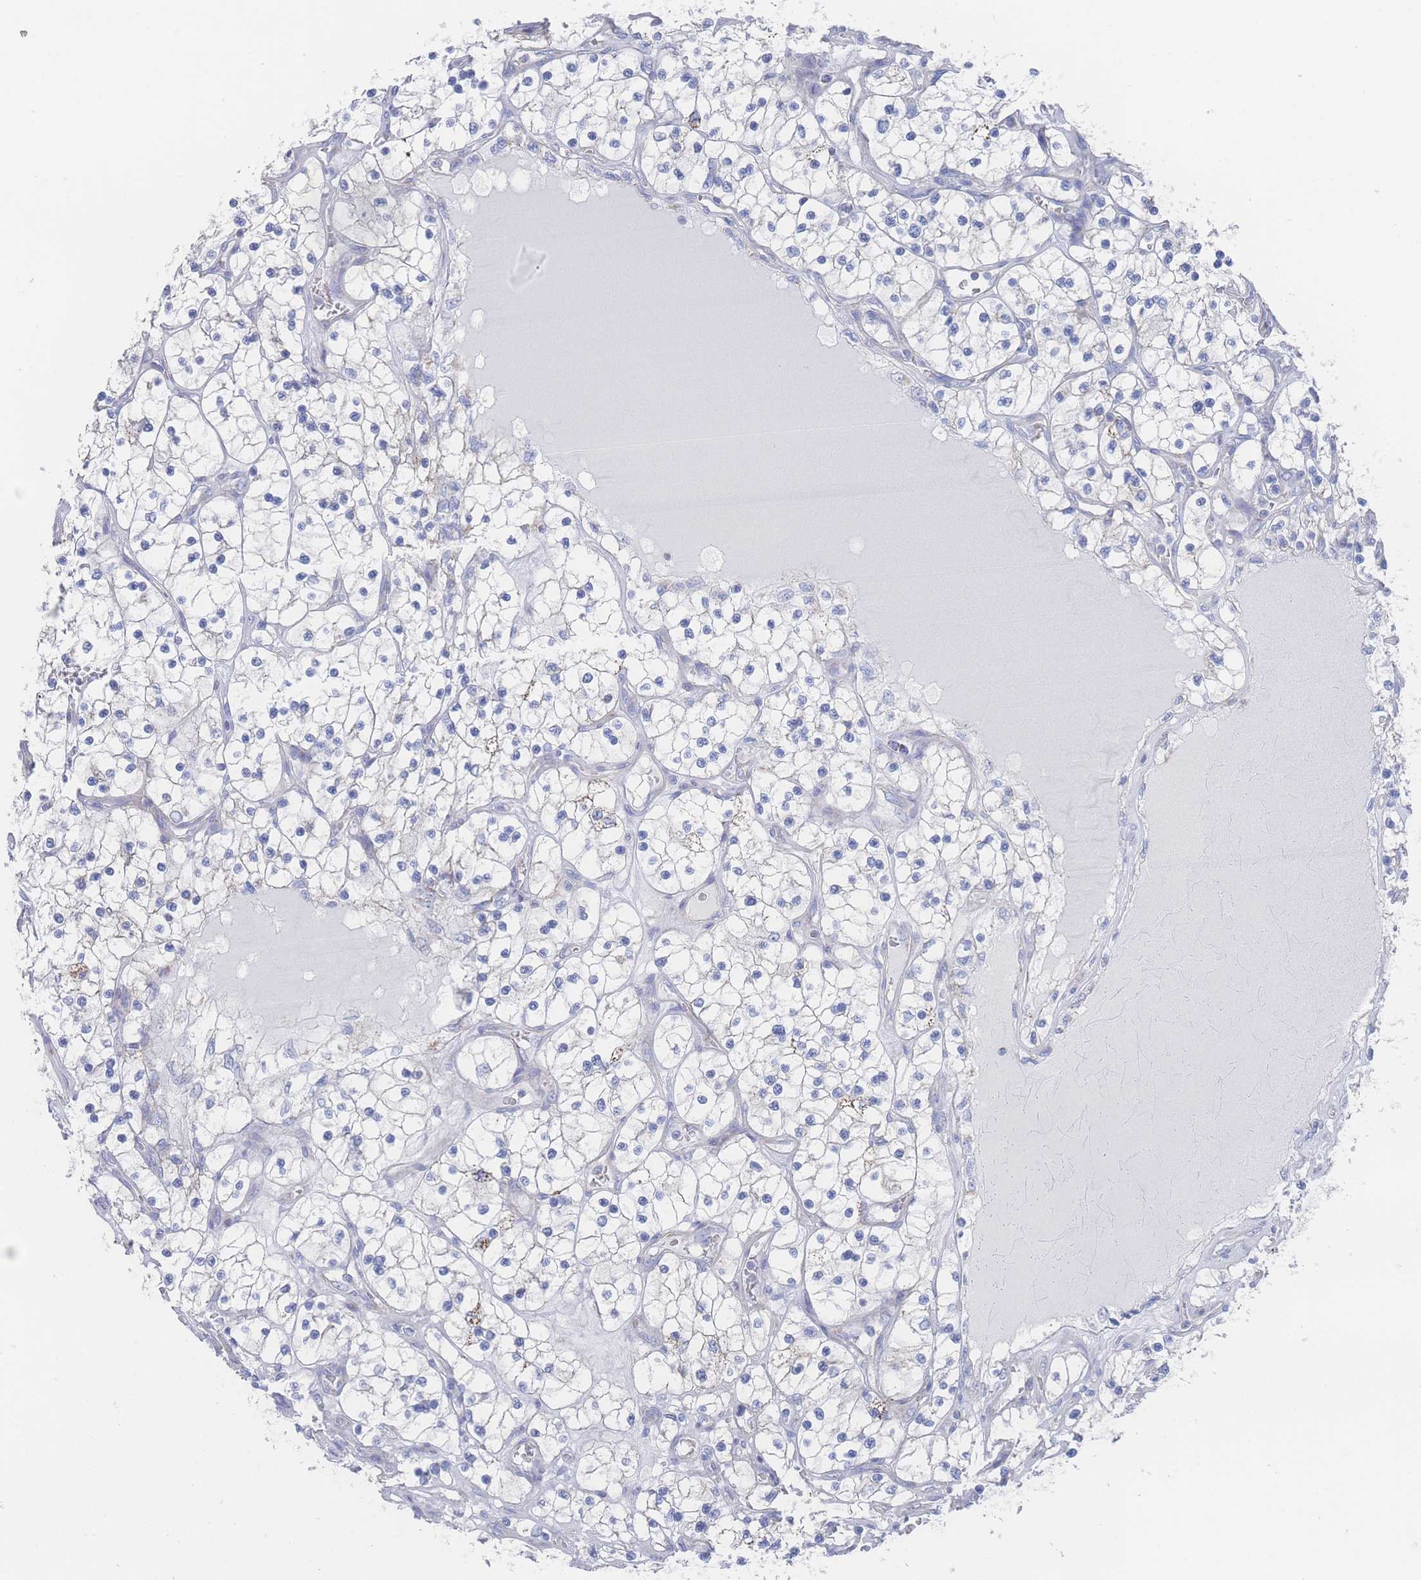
{"staining": {"intensity": "negative", "quantity": "none", "location": "none"}, "tissue": "renal cancer", "cell_type": "Tumor cells", "image_type": "cancer", "snomed": [{"axis": "morphology", "description": "Adenocarcinoma, NOS"}, {"axis": "topography", "description": "Kidney"}], "caption": "Immunohistochemistry of adenocarcinoma (renal) shows no staining in tumor cells. (Brightfield microscopy of DAB (3,3'-diaminobenzidine) IHC at high magnification).", "gene": "SNPH", "patient": {"sex": "female", "age": 69}}